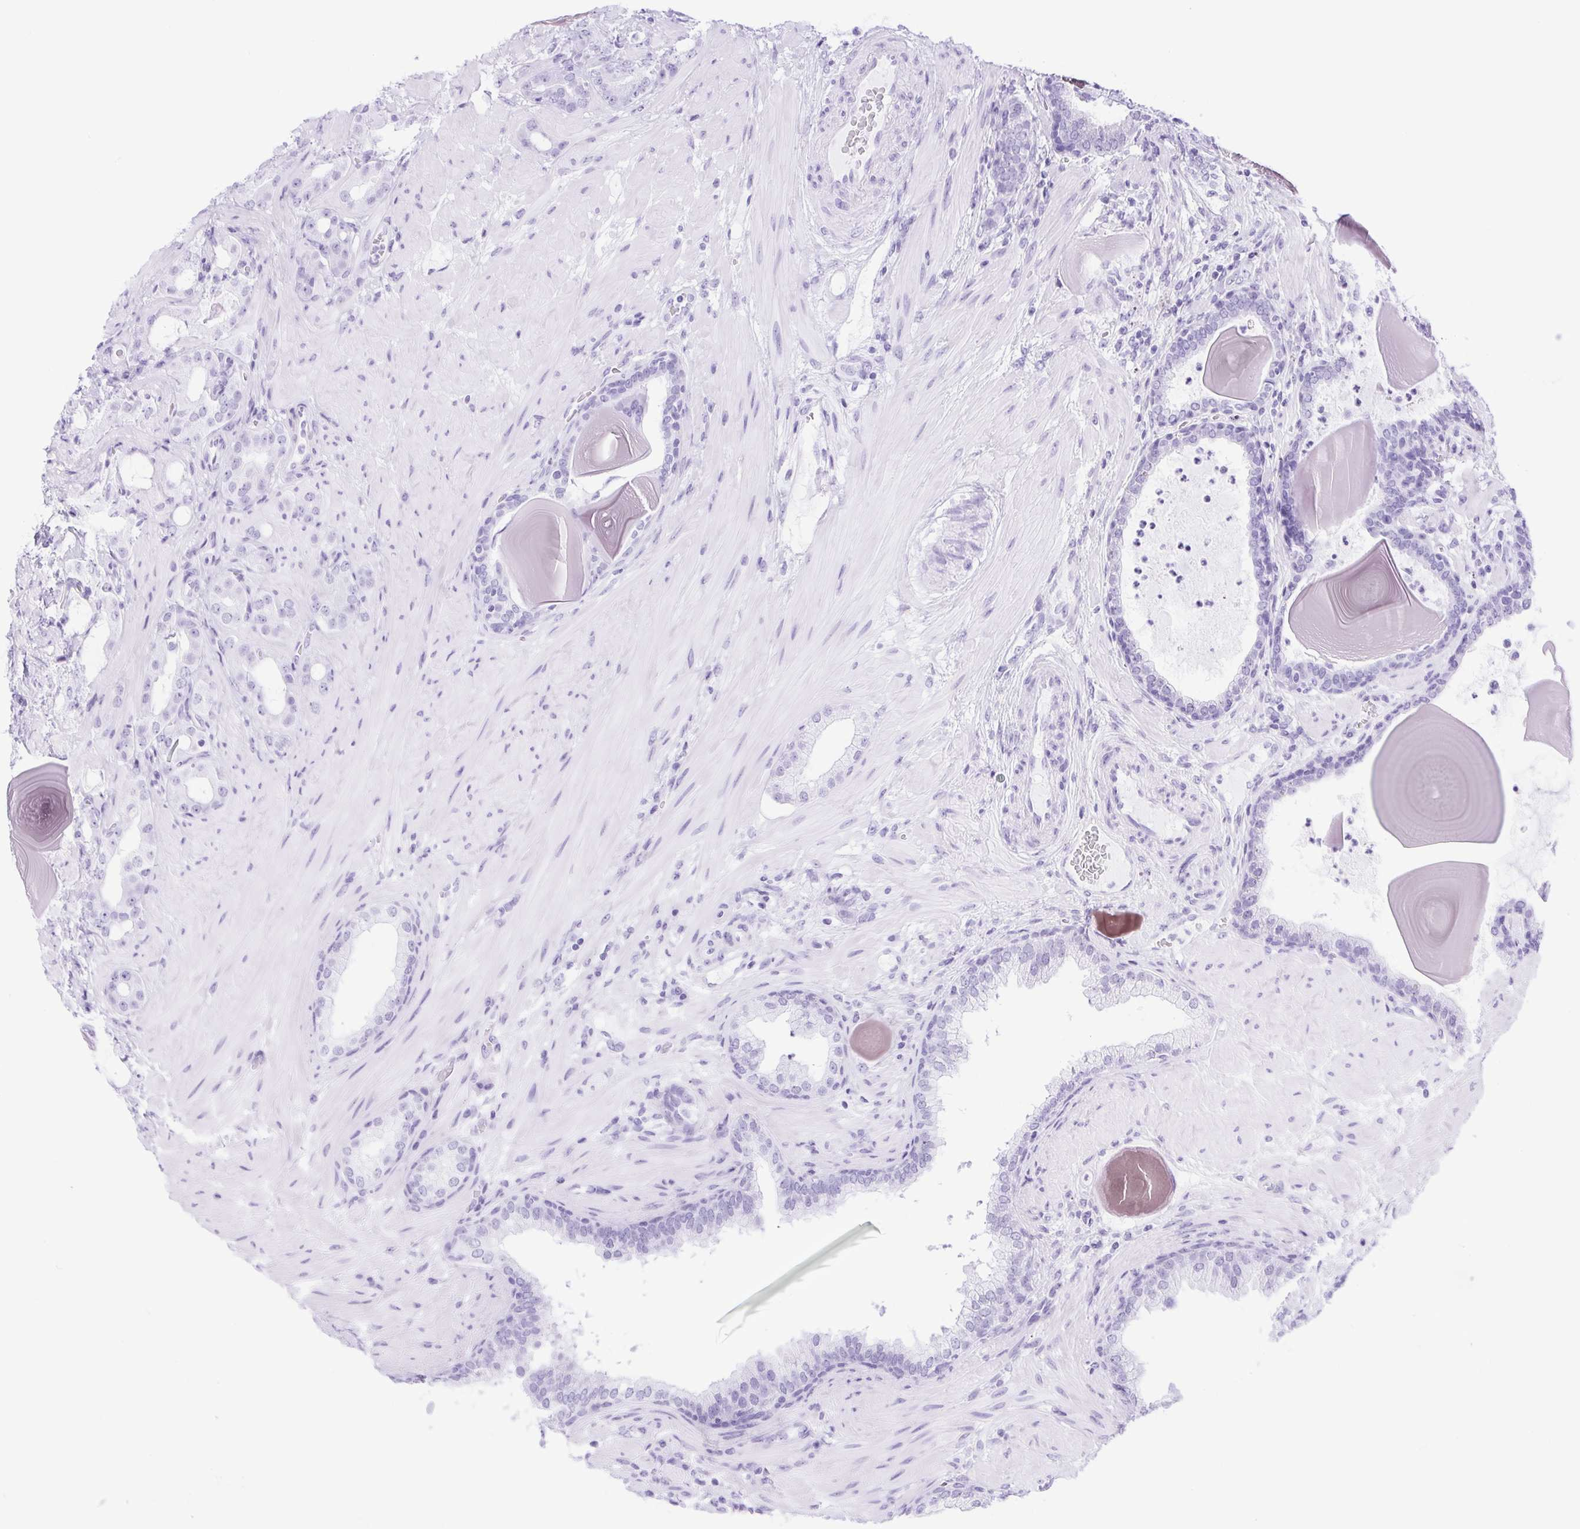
{"staining": {"intensity": "negative", "quantity": "none", "location": "none"}, "tissue": "prostate cancer", "cell_type": "Tumor cells", "image_type": "cancer", "snomed": [{"axis": "morphology", "description": "Adenocarcinoma, Low grade"}, {"axis": "topography", "description": "Prostate"}], "caption": "Histopathology image shows no significant protein staining in tumor cells of prostate cancer.", "gene": "DDX17", "patient": {"sex": "male", "age": 57}}